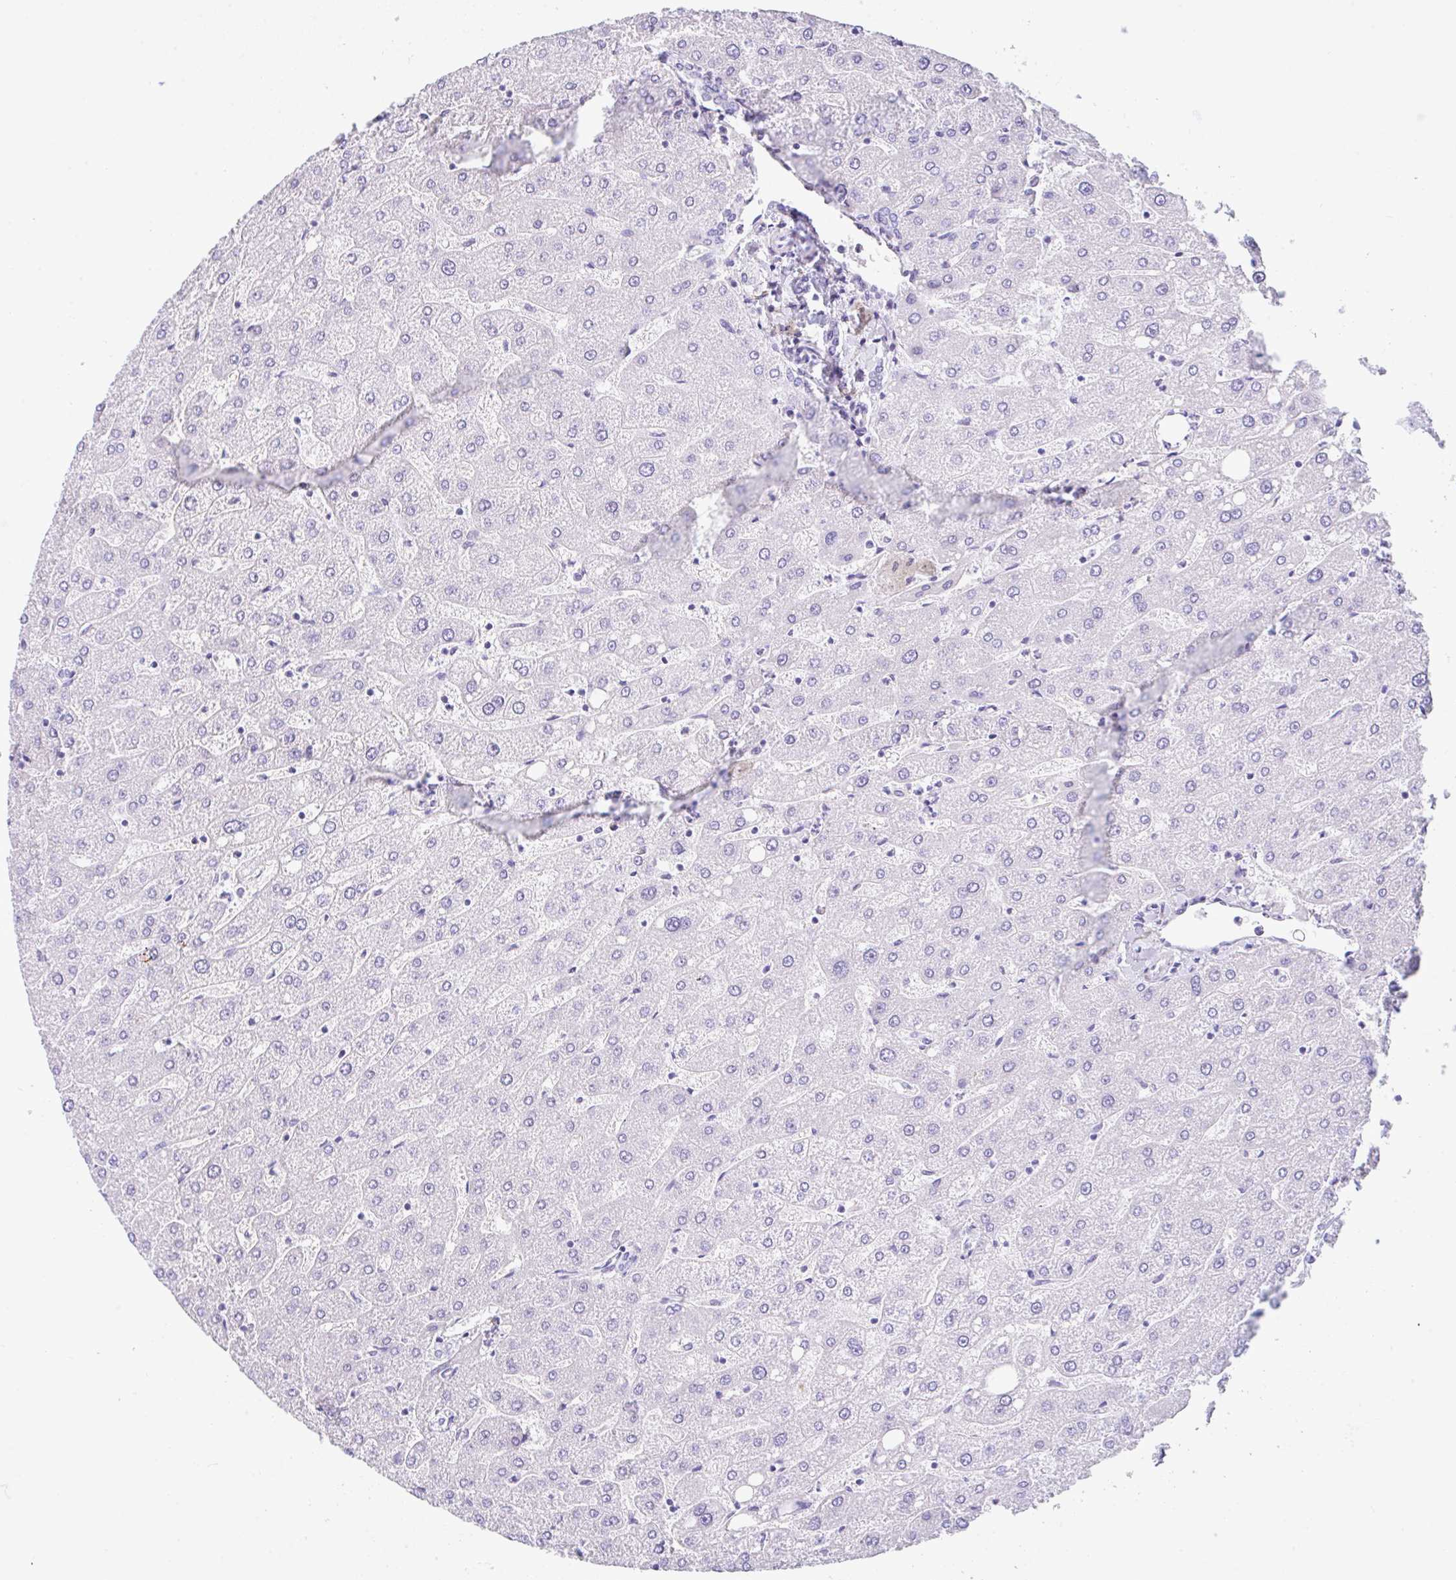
{"staining": {"intensity": "negative", "quantity": "none", "location": "none"}, "tissue": "liver", "cell_type": "Cholangiocytes", "image_type": "normal", "snomed": [{"axis": "morphology", "description": "Normal tissue, NOS"}, {"axis": "topography", "description": "Liver"}], "caption": "Immunohistochemical staining of unremarkable liver demonstrates no significant positivity in cholangiocytes. Nuclei are stained in blue.", "gene": "NDUFAF8", "patient": {"sex": "male", "age": 67}}